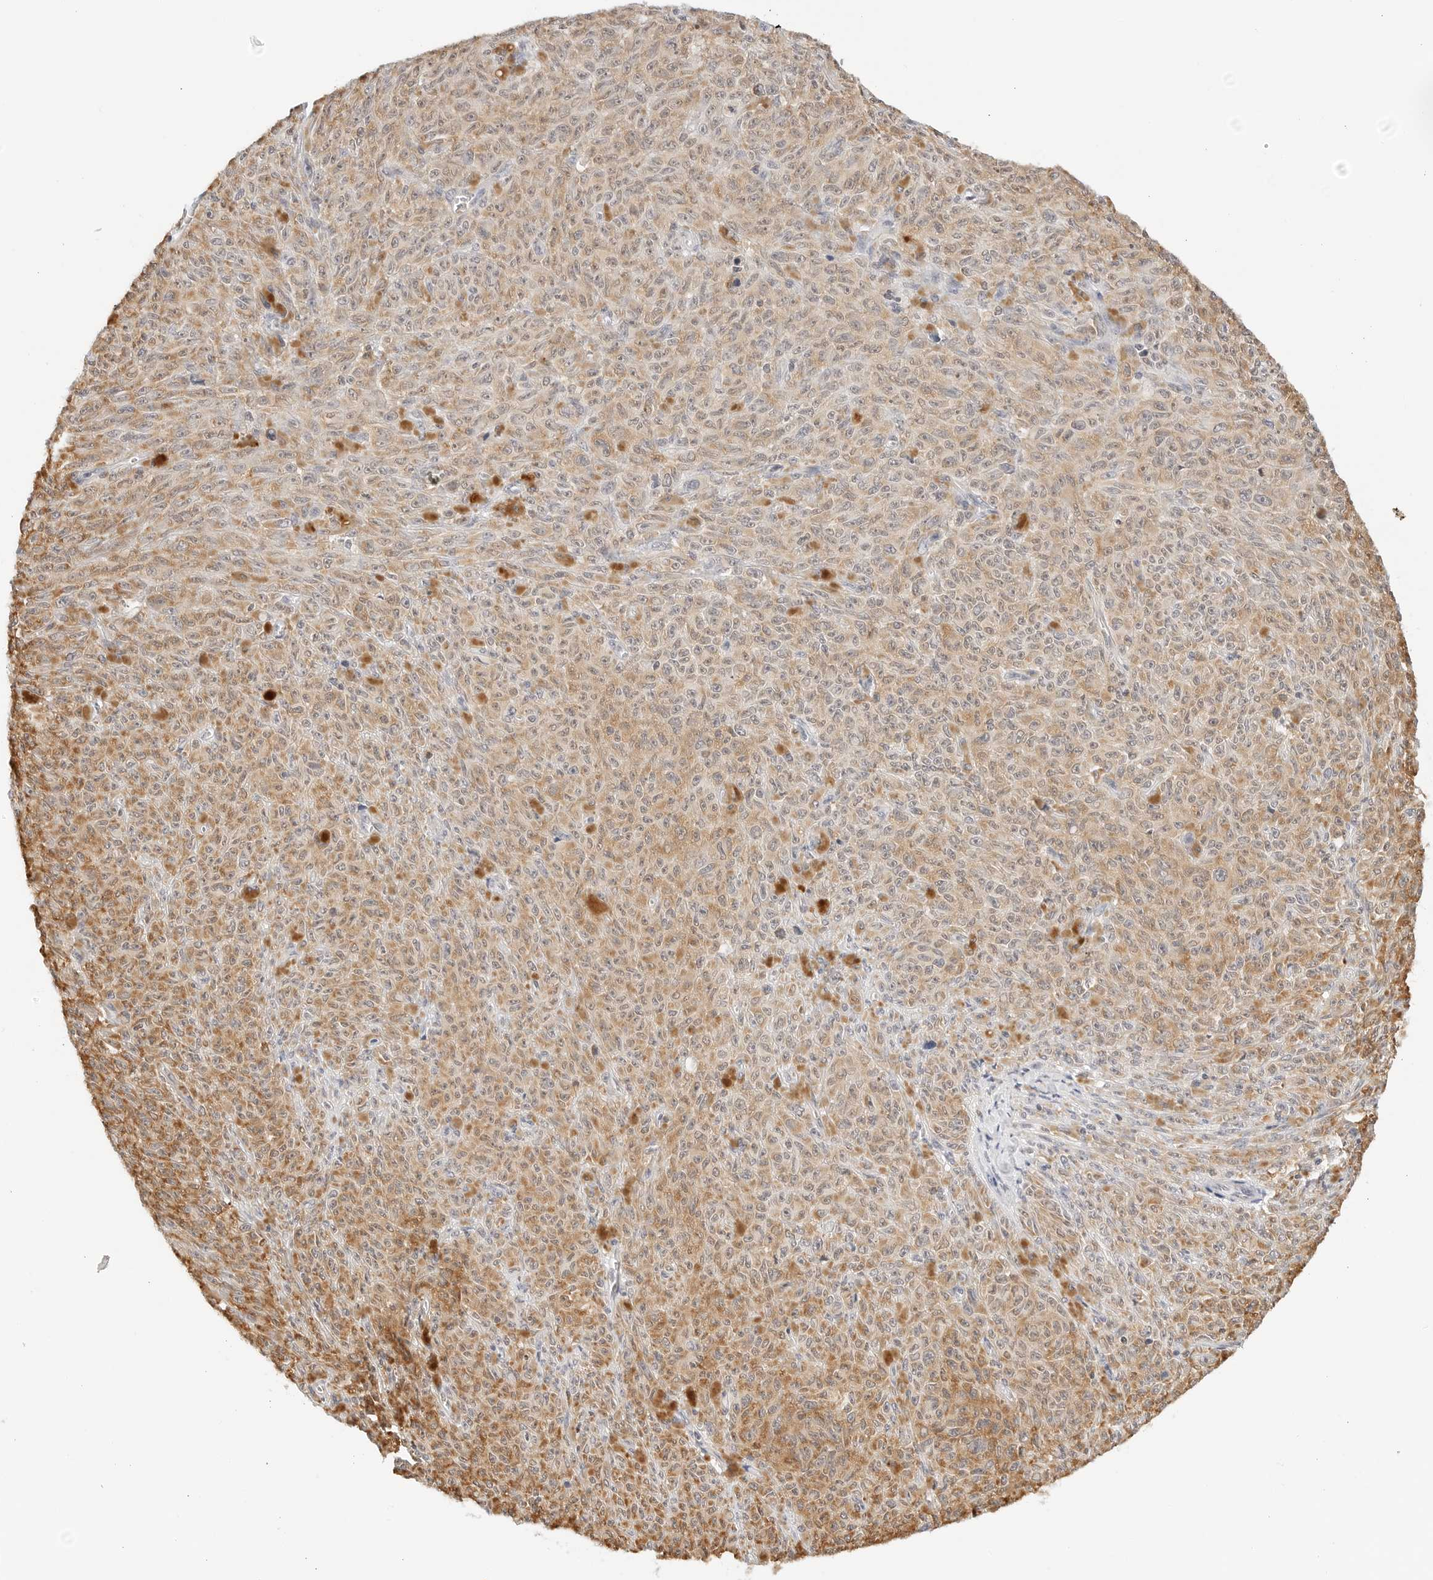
{"staining": {"intensity": "moderate", "quantity": ">75%", "location": "cytoplasmic/membranous"}, "tissue": "melanoma", "cell_type": "Tumor cells", "image_type": "cancer", "snomed": [{"axis": "morphology", "description": "Malignant melanoma, NOS"}, {"axis": "topography", "description": "Skin"}], "caption": "Immunohistochemical staining of malignant melanoma reveals medium levels of moderate cytoplasmic/membranous protein staining in approximately >75% of tumor cells.", "gene": "ATL1", "patient": {"sex": "female", "age": 82}}